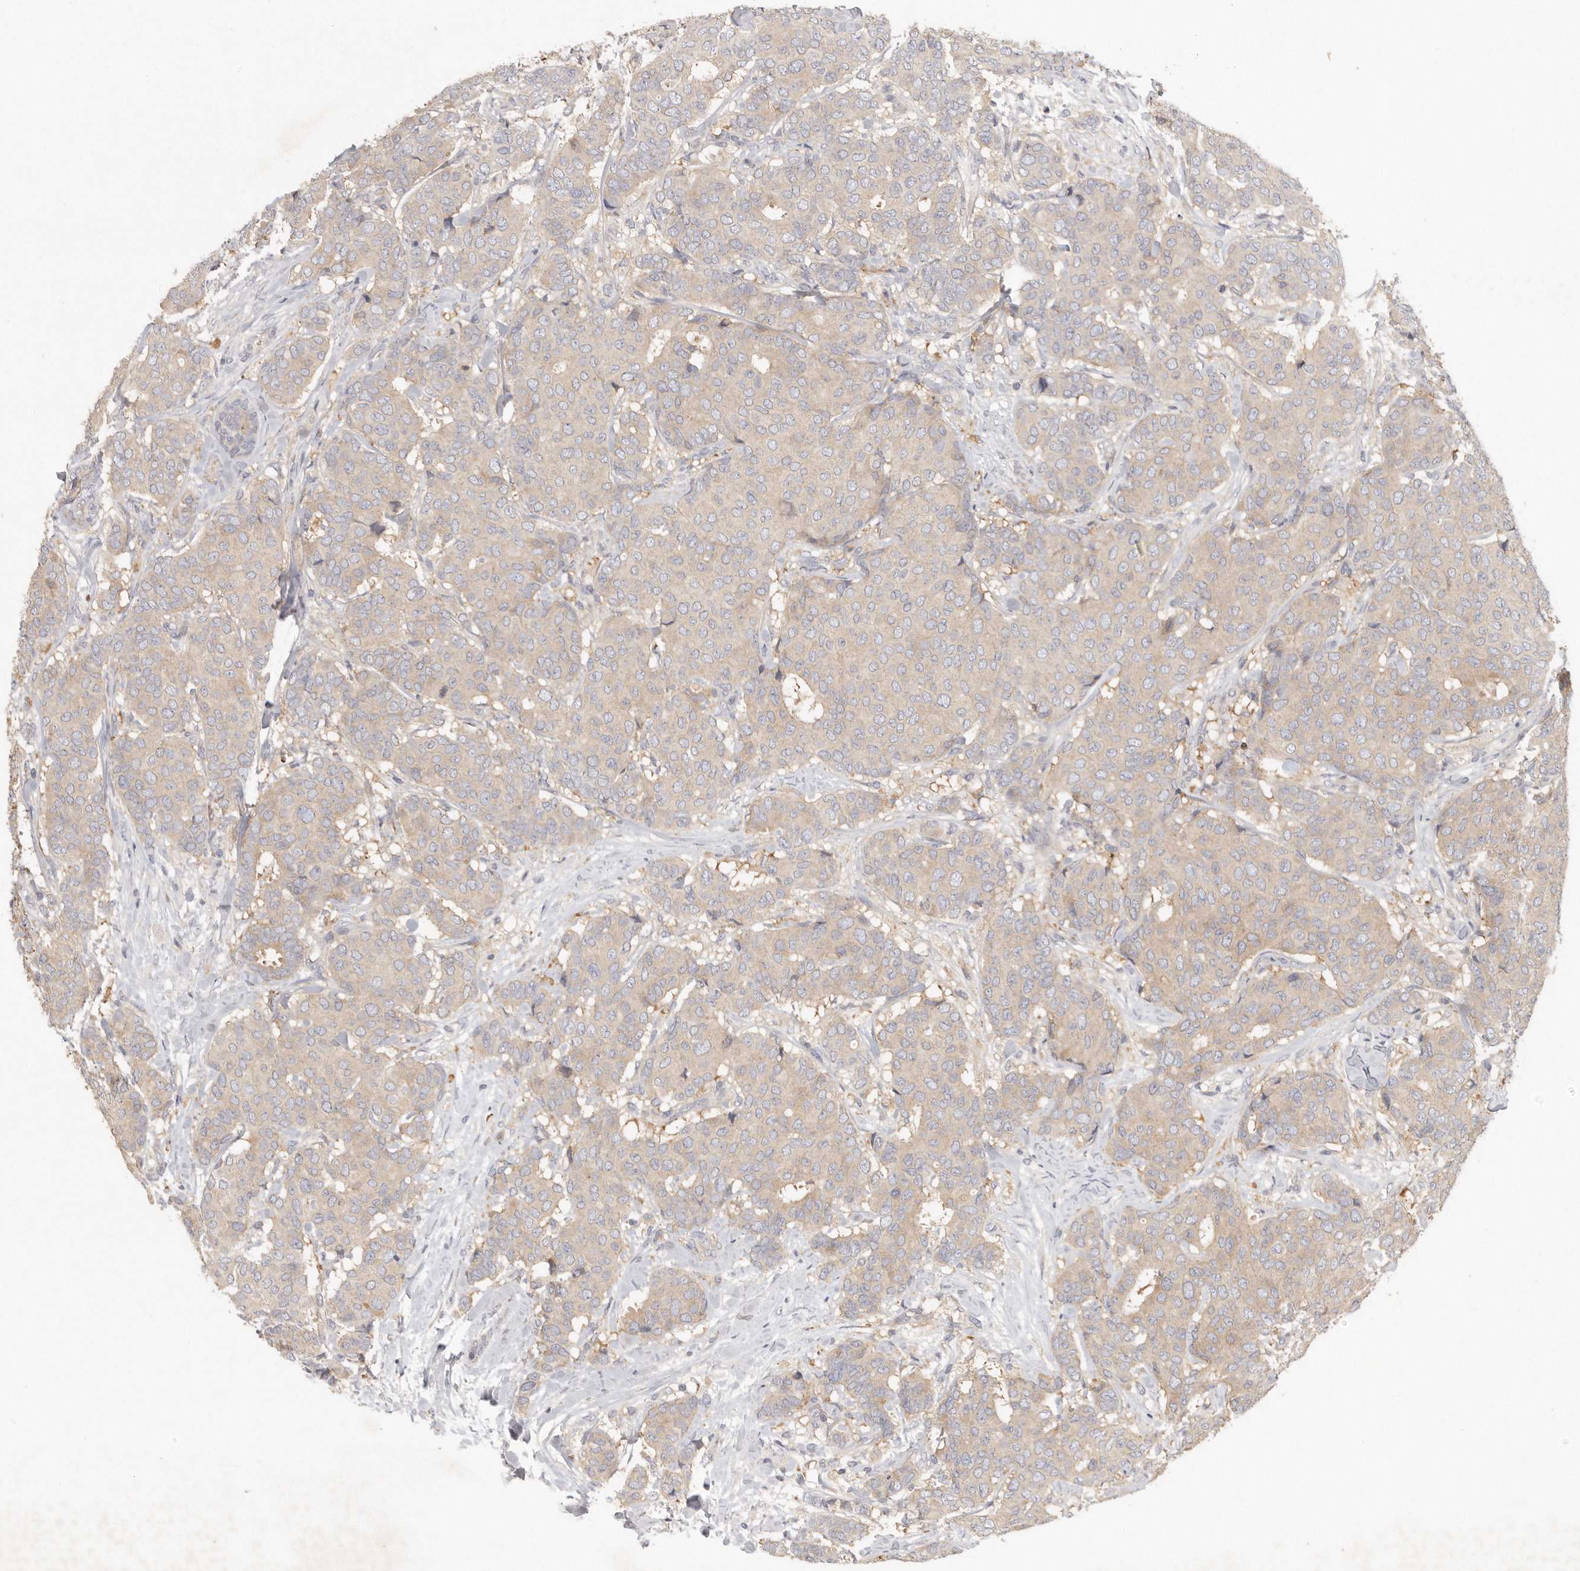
{"staining": {"intensity": "weak", "quantity": "25%-75%", "location": "cytoplasmic/membranous"}, "tissue": "breast cancer", "cell_type": "Tumor cells", "image_type": "cancer", "snomed": [{"axis": "morphology", "description": "Duct carcinoma"}, {"axis": "topography", "description": "Breast"}], "caption": "Immunohistochemical staining of breast infiltrating ductal carcinoma displays low levels of weak cytoplasmic/membranous protein staining in approximately 25%-75% of tumor cells. (Stains: DAB in brown, nuclei in blue, Microscopy: brightfield microscopy at high magnification).", "gene": "CFAP298", "patient": {"sex": "female", "age": 75}}